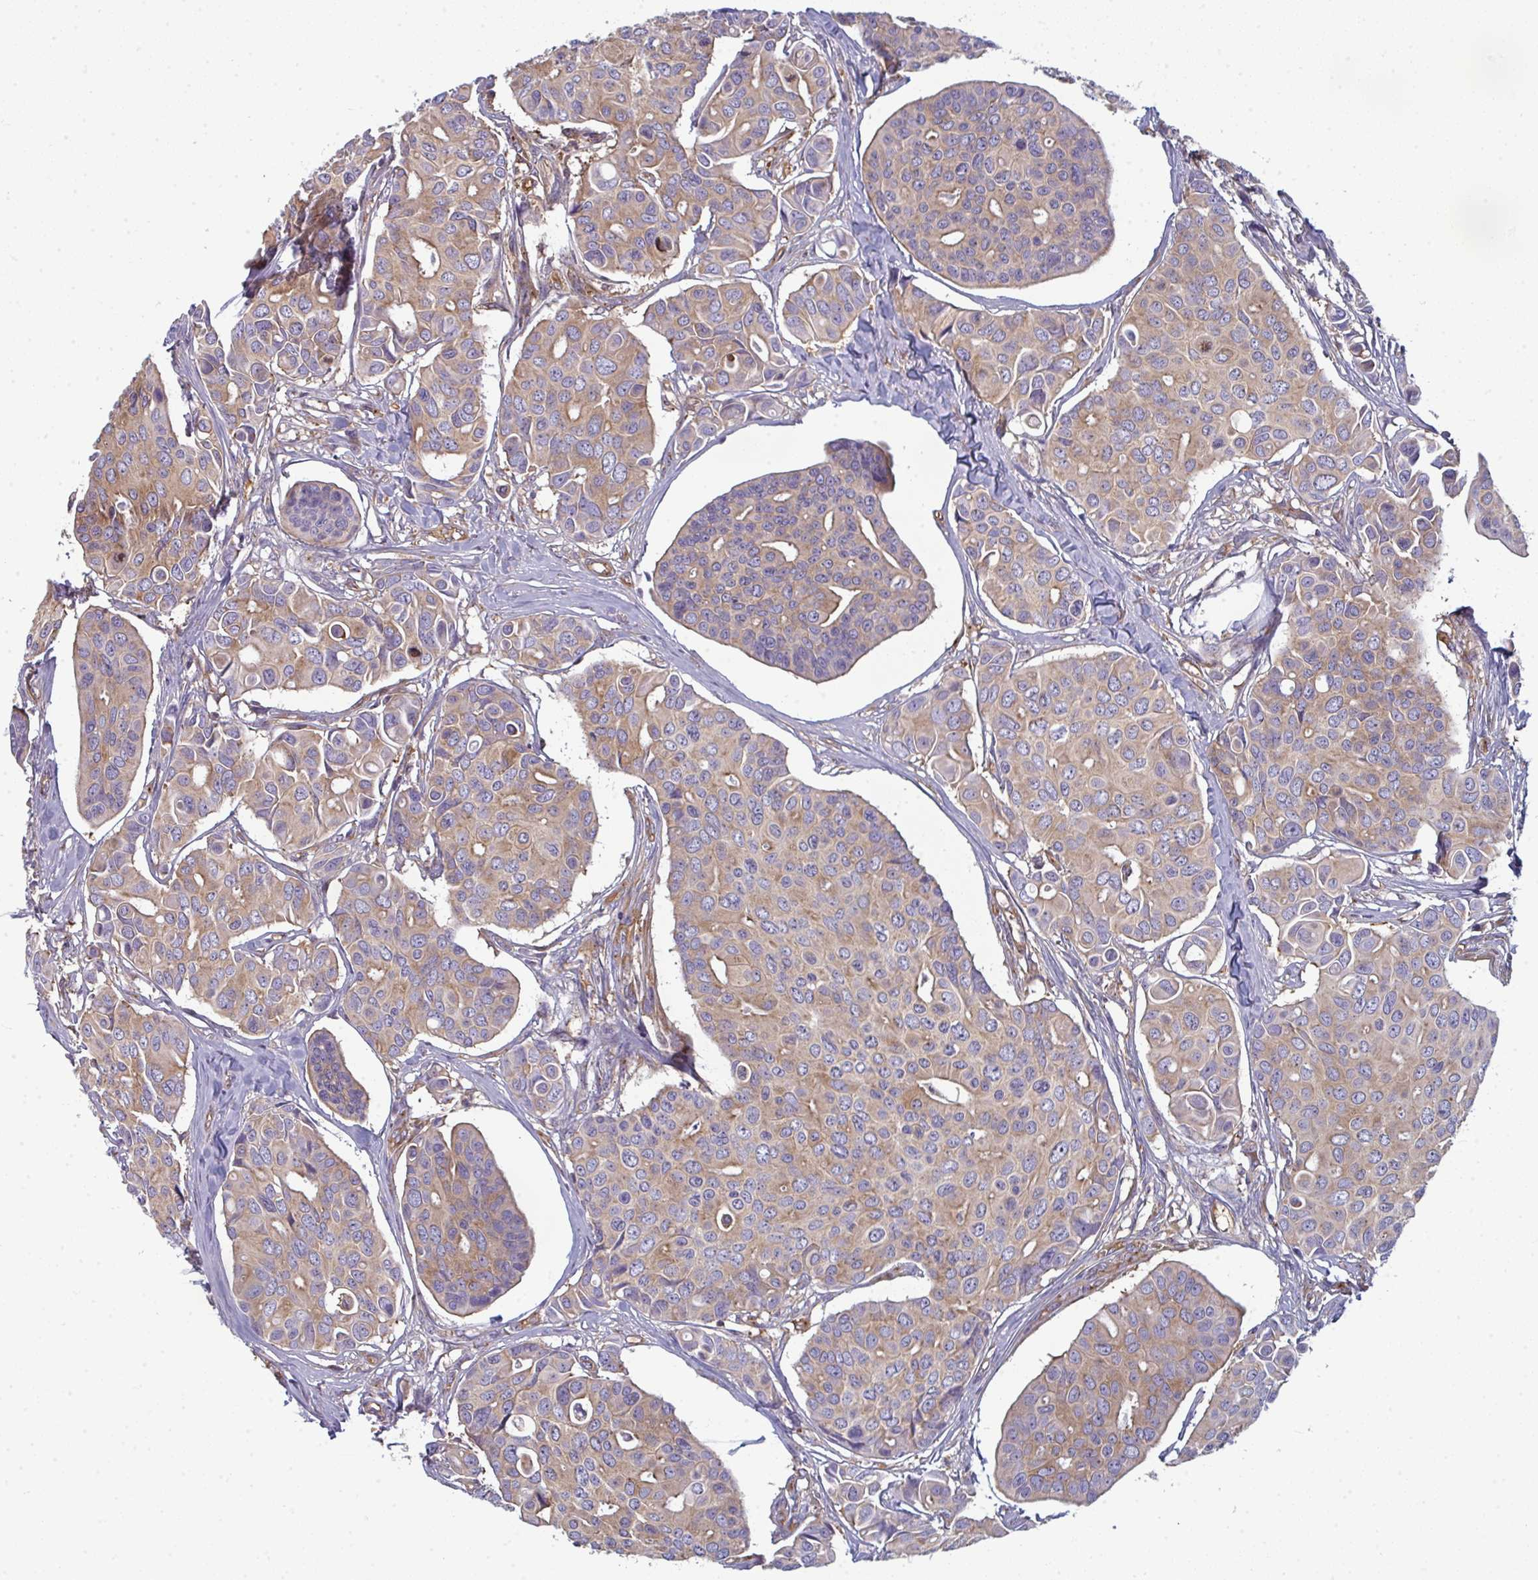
{"staining": {"intensity": "moderate", "quantity": ">75%", "location": "cytoplasmic/membranous"}, "tissue": "breast cancer", "cell_type": "Tumor cells", "image_type": "cancer", "snomed": [{"axis": "morphology", "description": "Normal tissue, NOS"}, {"axis": "morphology", "description": "Duct carcinoma"}, {"axis": "topography", "description": "Skin"}, {"axis": "topography", "description": "Breast"}], "caption": "A medium amount of moderate cytoplasmic/membranous expression is seen in about >75% of tumor cells in breast invasive ductal carcinoma tissue.", "gene": "DYNC1I2", "patient": {"sex": "female", "age": 54}}